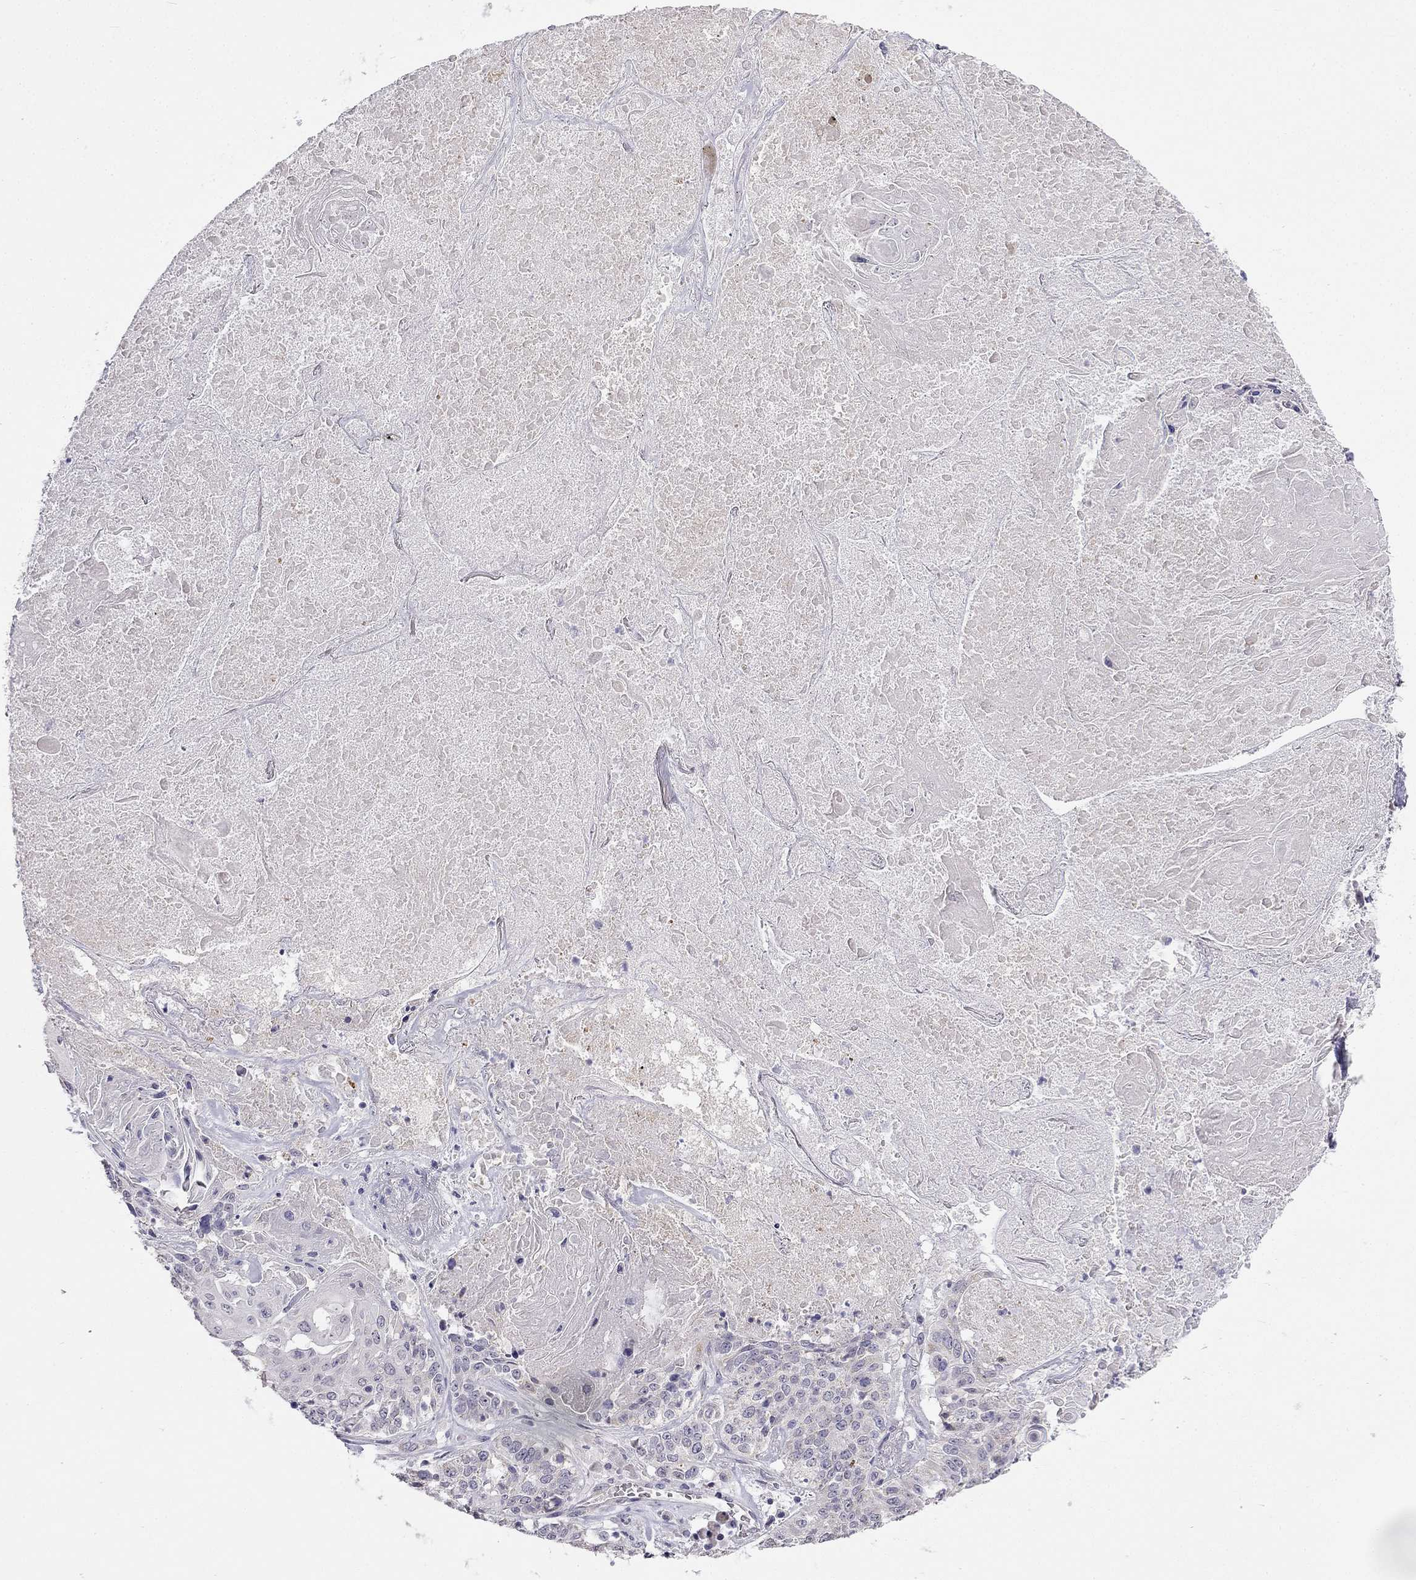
{"staining": {"intensity": "negative", "quantity": "none", "location": "none"}, "tissue": "lung cancer", "cell_type": "Tumor cells", "image_type": "cancer", "snomed": [{"axis": "morphology", "description": "Squamous cell carcinoma, NOS"}, {"axis": "topography", "description": "Lung"}], "caption": "Immunohistochemistry of lung squamous cell carcinoma shows no expression in tumor cells.", "gene": "C5orf49", "patient": {"sex": "male", "age": 64}}